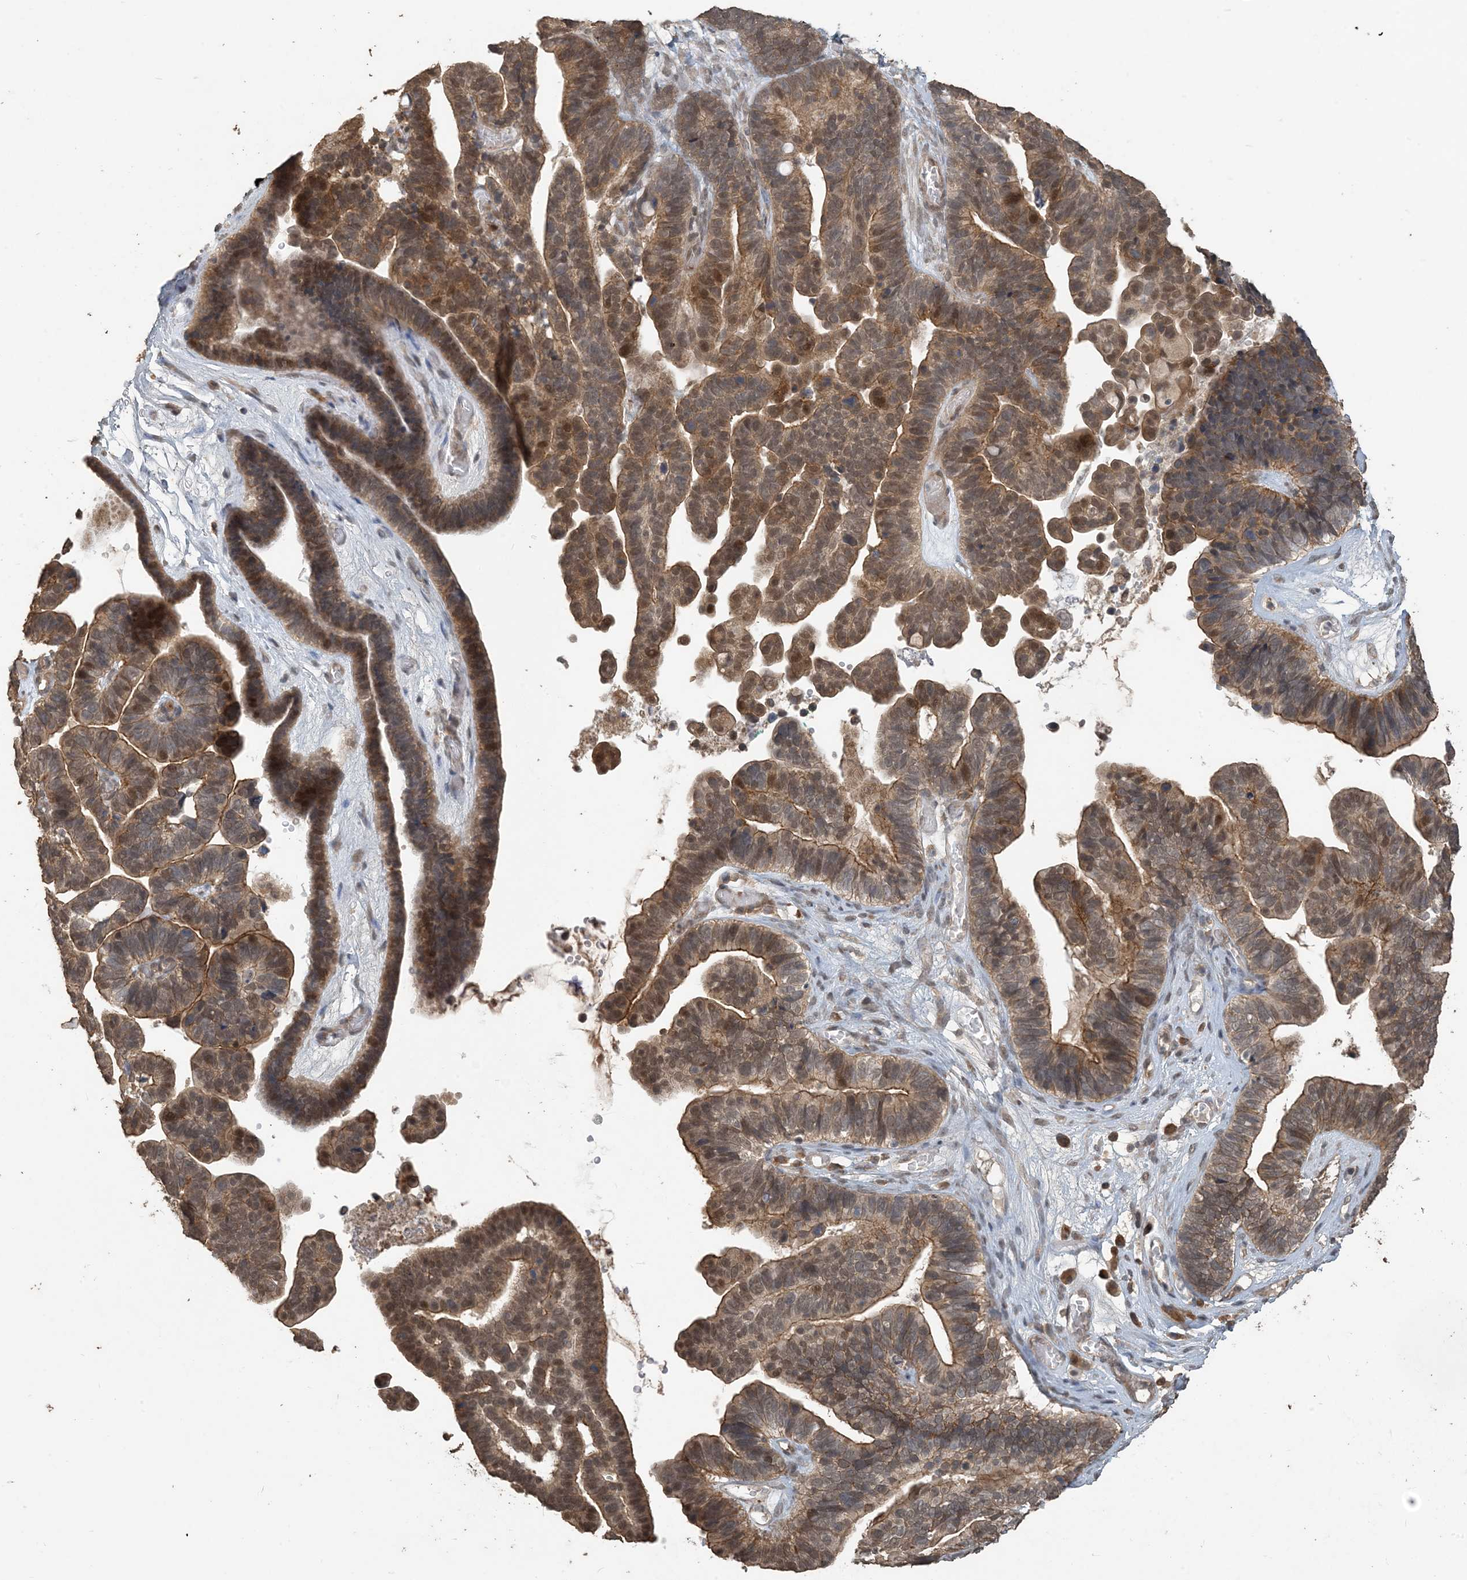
{"staining": {"intensity": "moderate", "quantity": ">75%", "location": "cytoplasmic/membranous"}, "tissue": "ovarian cancer", "cell_type": "Tumor cells", "image_type": "cancer", "snomed": [{"axis": "morphology", "description": "Cystadenocarcinoma, serous, NOS"}, {"axis": "topography", "description": "Ovary"}], "caption": "About >75% of tumor cells in human ovarian cancer (serous cystadenocarcinoma) reveal moderate cytoplasmic/membranous protein positivity as visualized by brown immunohistochemical staining.", "gene": "ZC3H12A", "patient": {"sex": "female", "age": 56}}